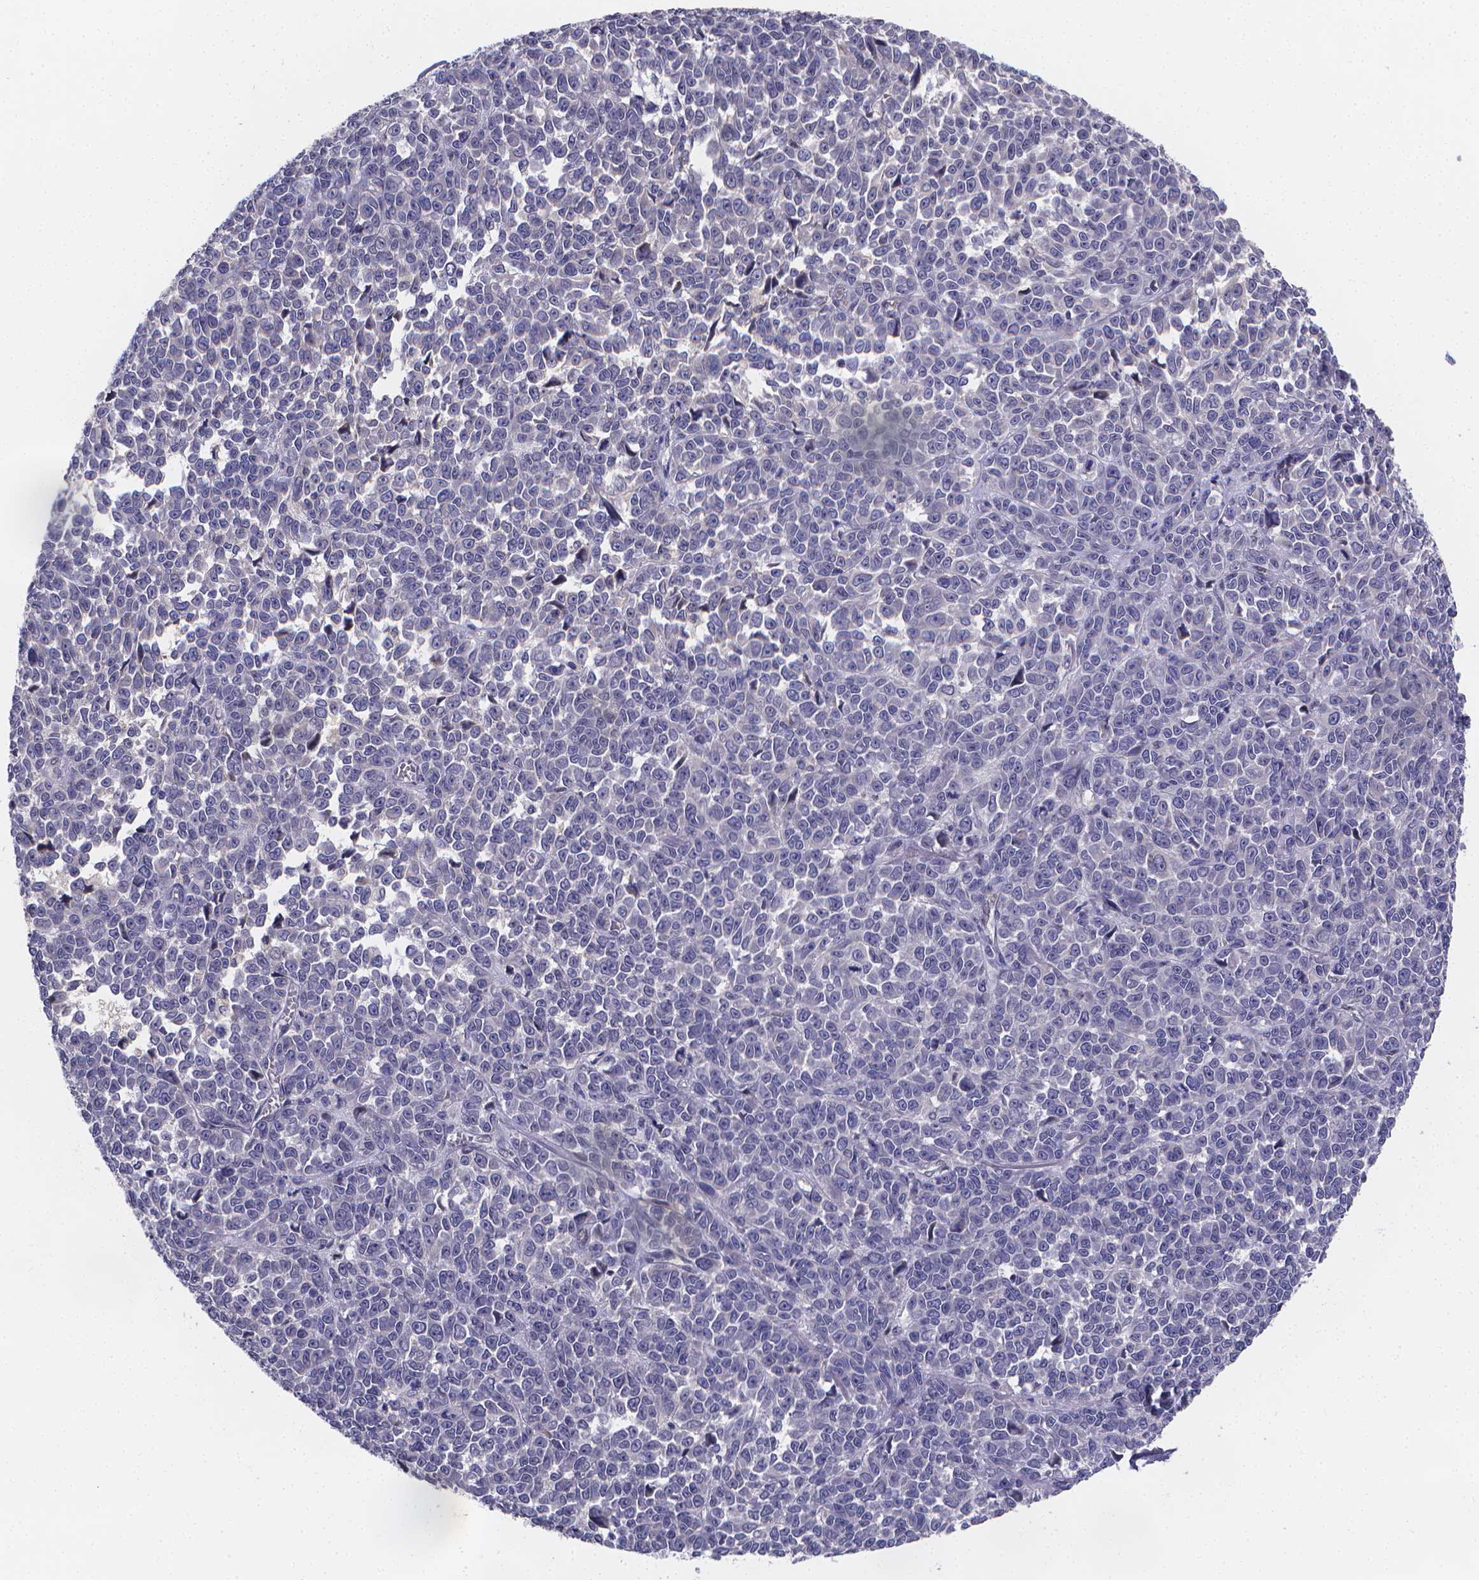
{"staining": {"intensity": "negative", "quantity": "none", "location": "none"}, "tissue": "melanoma", "cell_type": "Tumor cells", "image_type": "cancer", "snomed": [{"axis": "morphology", "description": "Malignant melanoma, NOS"}, {"axis": "topography", "description": "Skin"}], "caption": "Melanoma stained for a protein using IHC exhibits no expression tumor cells.", "gene": "PAH", "patient": {"sex": "female", "age": 95}}